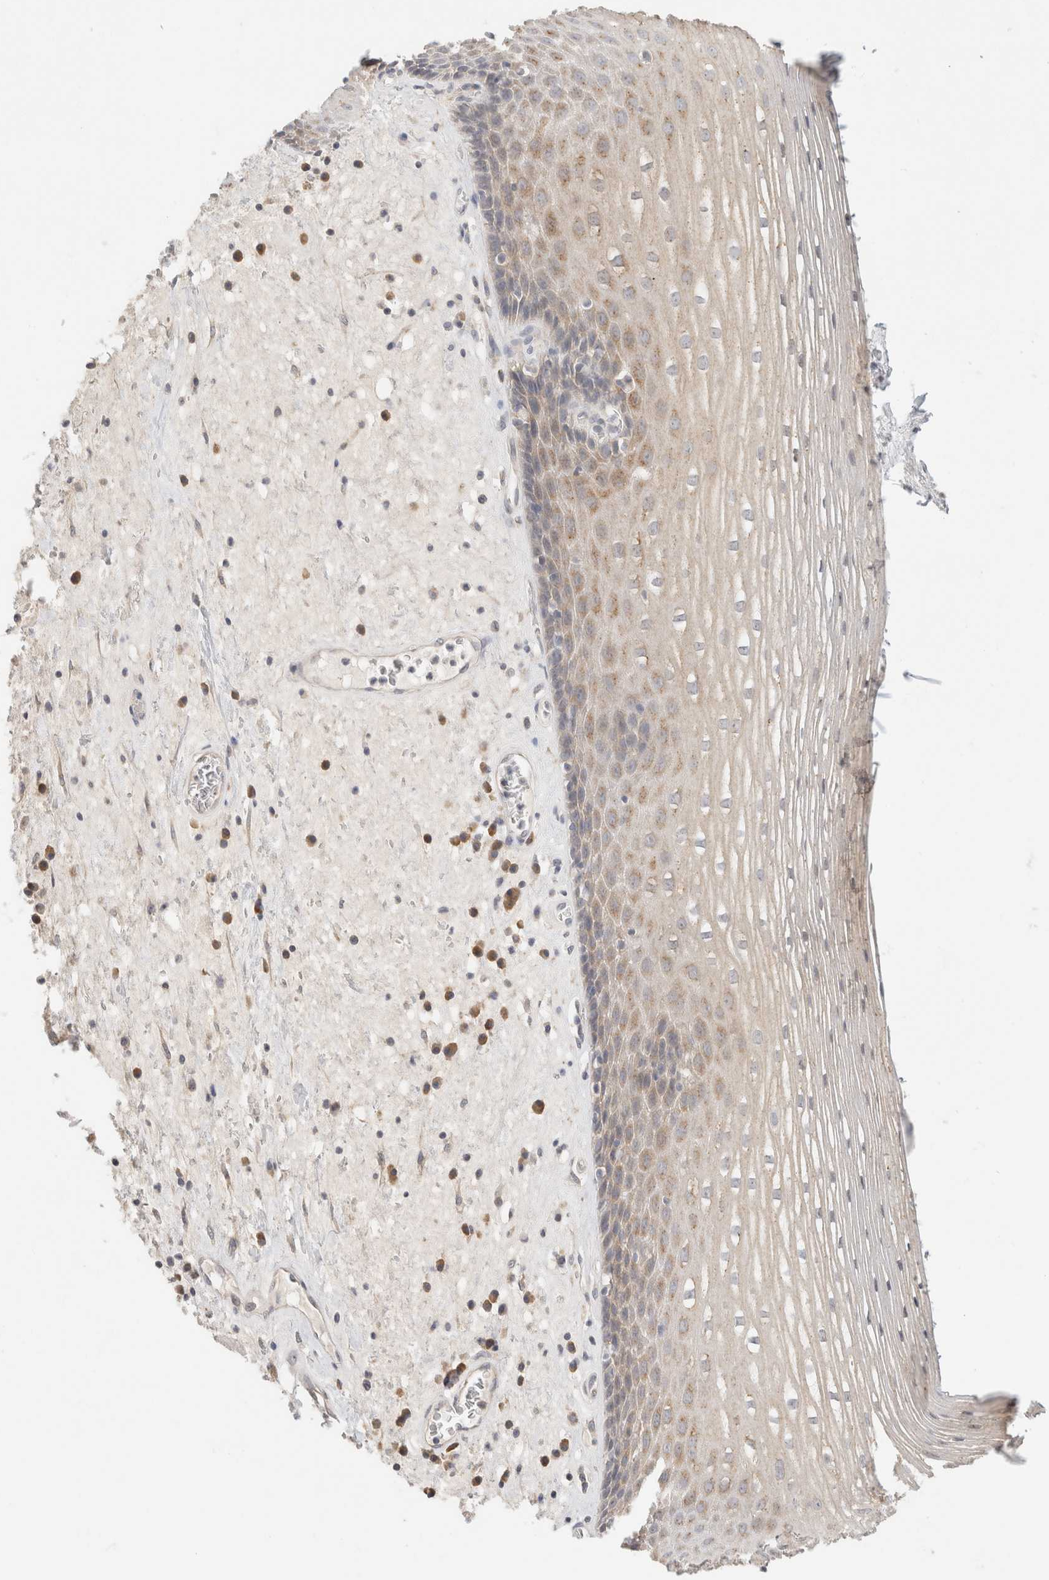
{"staining": {"intensity": "weak", "quantity": ">75%", "location": "cytoplasmic/membranous"}, "tissue": "esophagus", "cell_type": "Squamous epithelial cells", "image_type": "normal", "snomed": [{"axis": "morphology", "description": "Normal tissue, NOS"}, {"axis": "morphology", "description": "Adenocarcinoma, NOS"}, {"axis": "topography", "description": "Esophagus"}], "caption": "Immunohistochemistry (IHC) (DAB) staining of unremarkable esophagus demonstrates weak cytoplasmic/membranous protein expression in approximately >75% of squamous epithelial cells.", "gene": "CHRM4", "patient": {"sex": "male", "age": 62}}